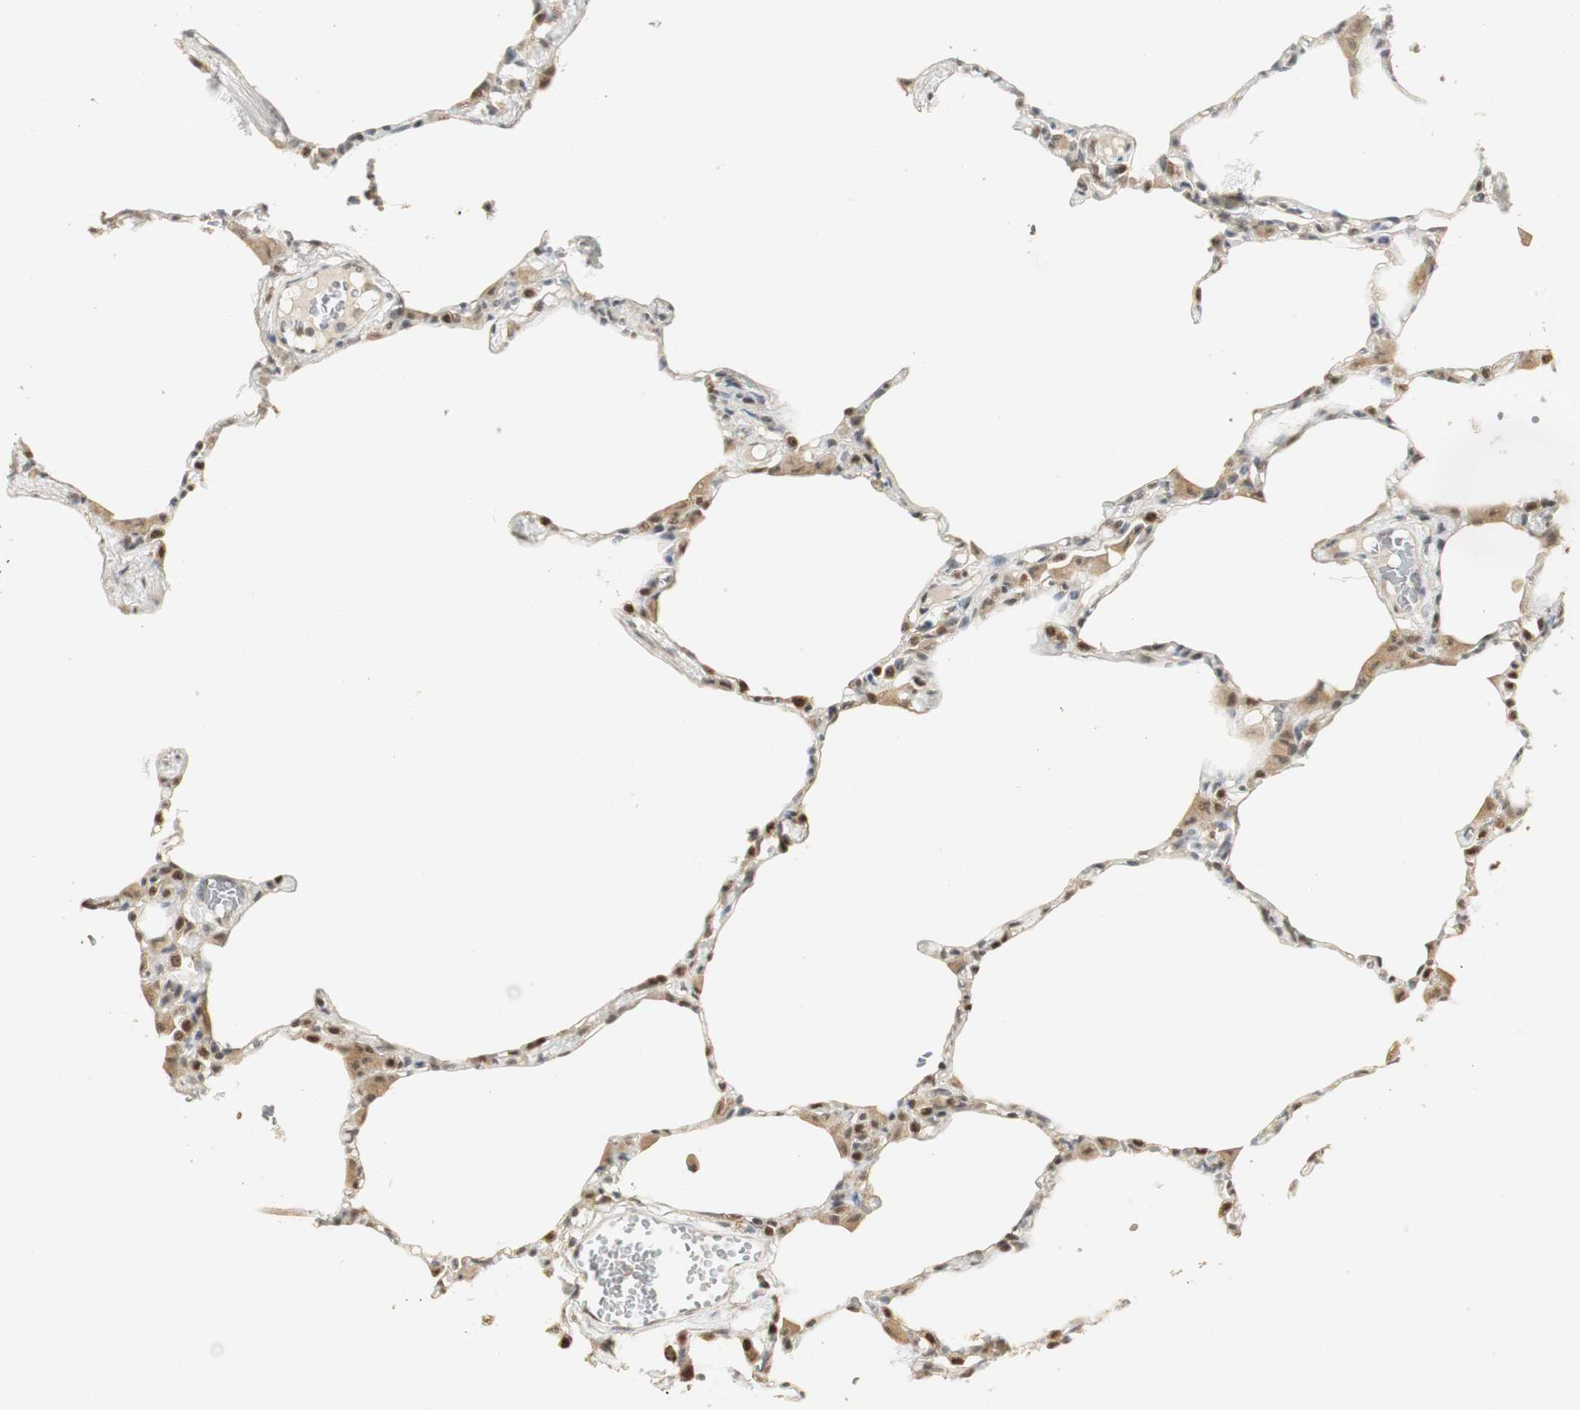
{"staining": {"intensity": "moderate", "quantity": "25%-75%", "location": "nuclear"}, "tissue": "lung", "cell_type": "Alveolar cells", "image_type": "normal", "snomed": [{"axis": "morphology", "description": "Normal tissue, NOS"}, {"axis": "topography", "description": "Lung"}], "caption": "Immunohistochemistry (IHC) (DAB (3,3'-diaminobenzidine)) staining of unremarkable lung reveals moderate nuclear protein positivity in approximately 25%-75% of alveolar cells.", "gene": "ELOA", "patient": {"sex": "female", "age": 49}}